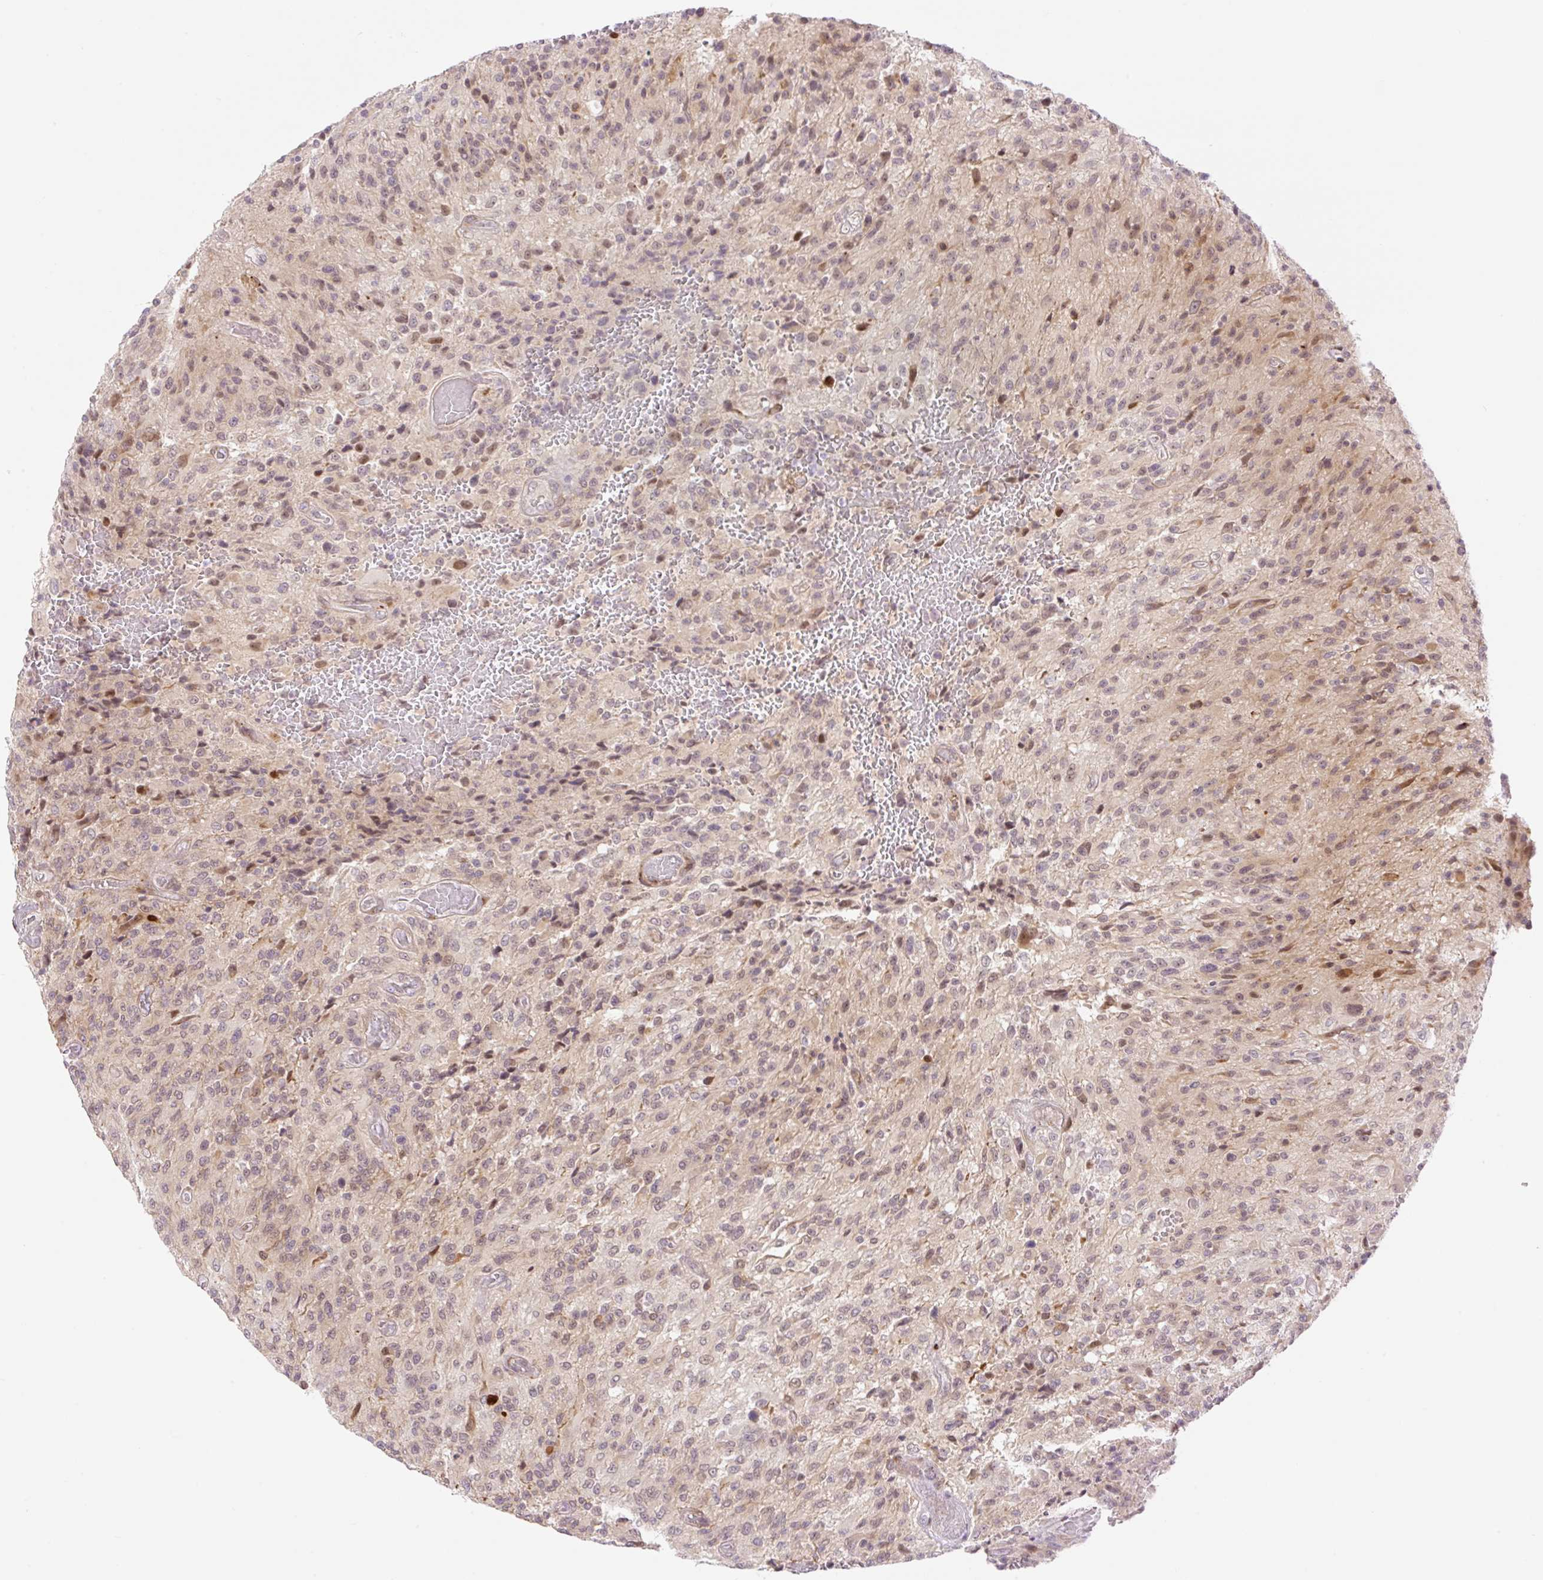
{"staining": {"intensity": "weak", "quantity": "25%-75%", "location": "cytoplasmic/membranous,nuclear"}, "tissue": "glioma", "cell_type": "Tumor cells", "image_type": "cancer", "snomed": [{"axis": "morphology", "description": "Normal tissue, NOS"}, {"axis": "morphology", "description": "Glioma, malignant, High grade"}, {"axis": "topography", "description": "Cerebral cortex"}], "caption": "There is low levels of weak cytoplasmic/membranous and nuclear staining in tumor cells of malignant high-grade glioma, as demonstrated by immunohistochemical staining (brown color).", "gene": "ZFP41", "patient": {"sex": "male", "age": 56}}